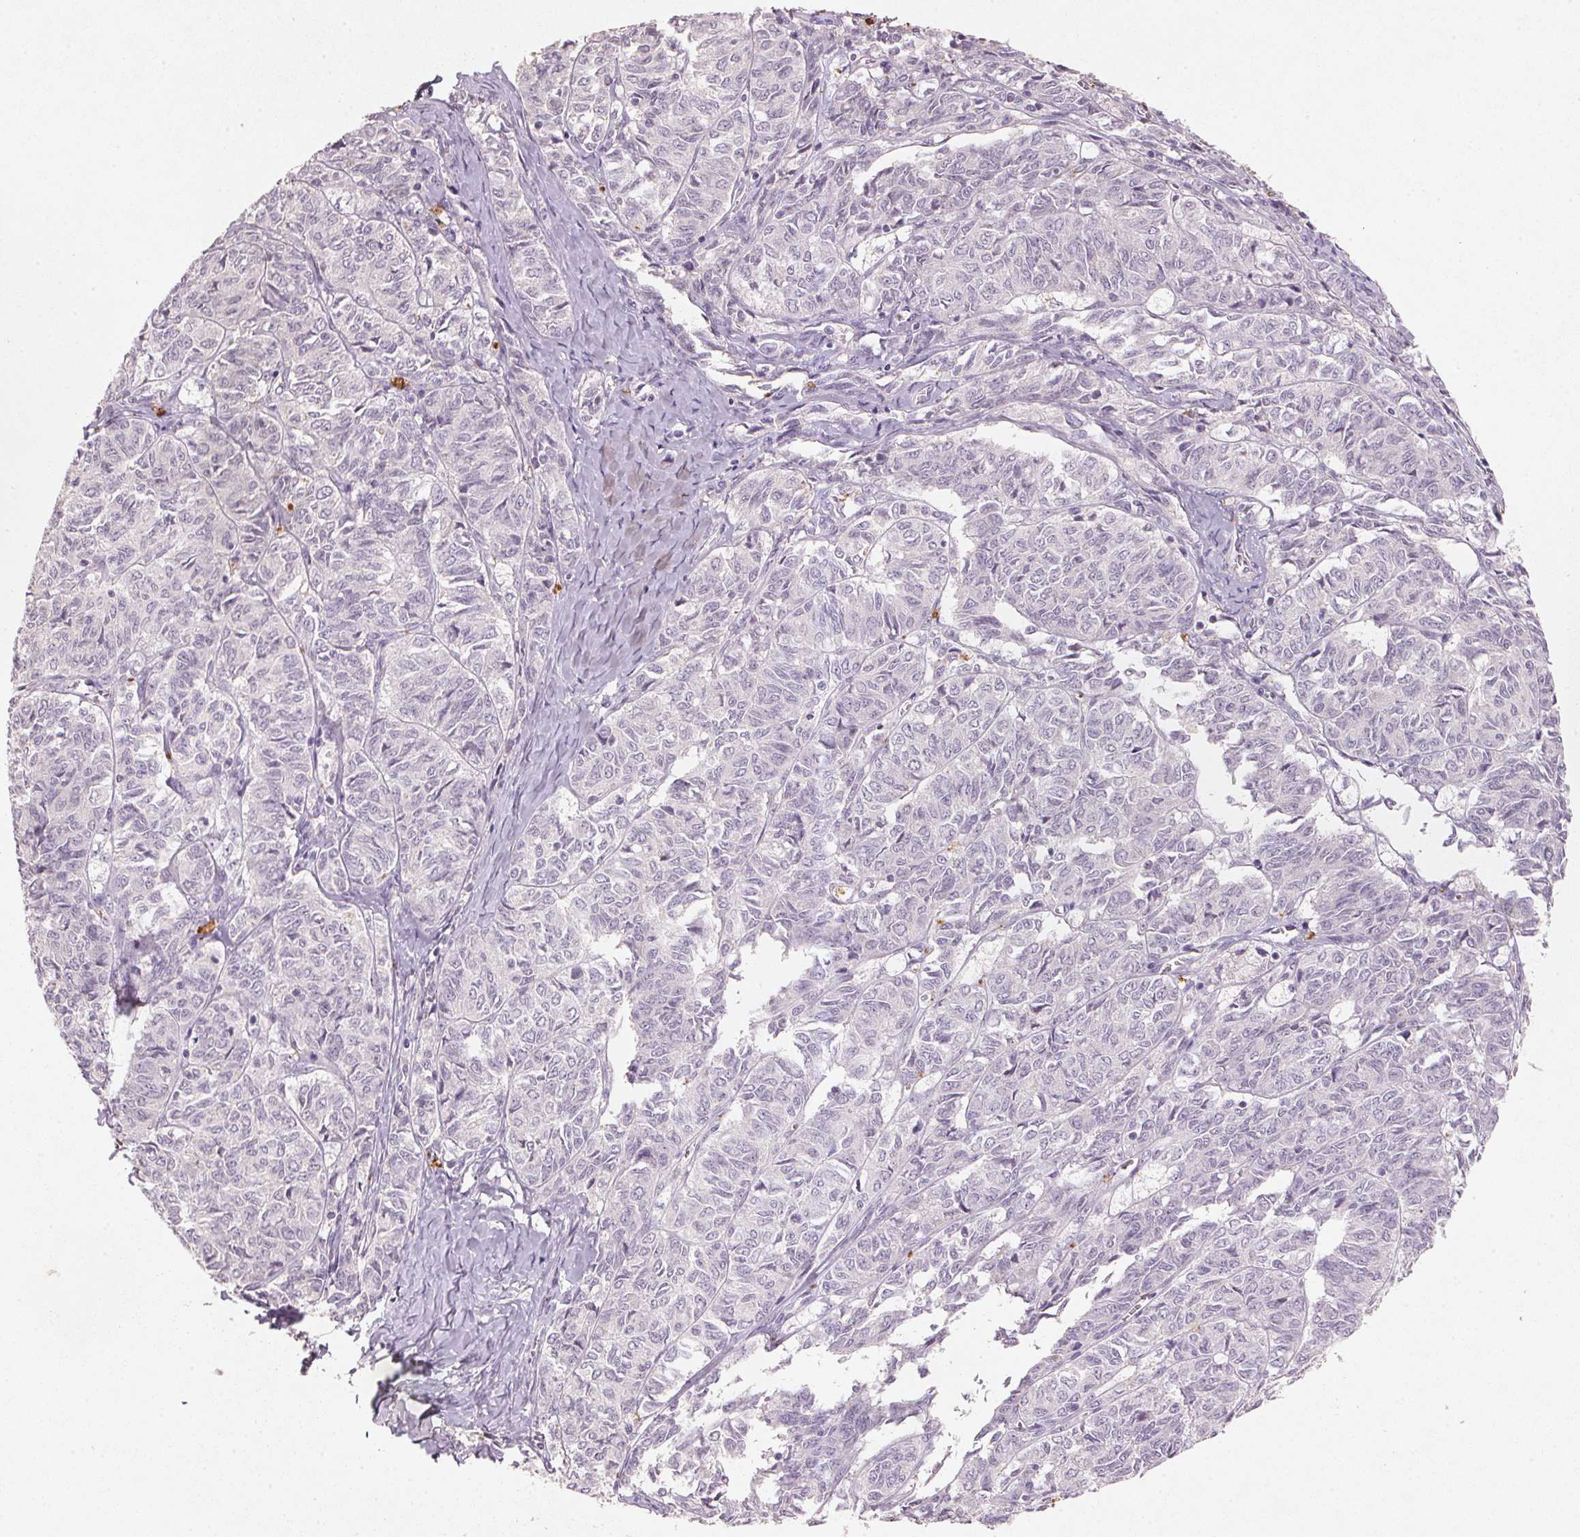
{"staining": {"intensity": "negative", "quantity": "none", "location": "none"}, "tissue": "ovarian cancer", "cell_type": "Tumor cells", "image_type": "cancer", "snomed": [{"axis": "morphology", "description": "Carcinoma, endometroid"}, {"axis": "topography", "description": "Ovary"}], "caption": "A high-resolution image shows immunohistochemistry (IHC) staining of ovarian endometroid carcinoma, which exhibits no significant staining in tumor cells.", "gene": "CXCL5", "patient": {"sex": "female", "age": 80}}